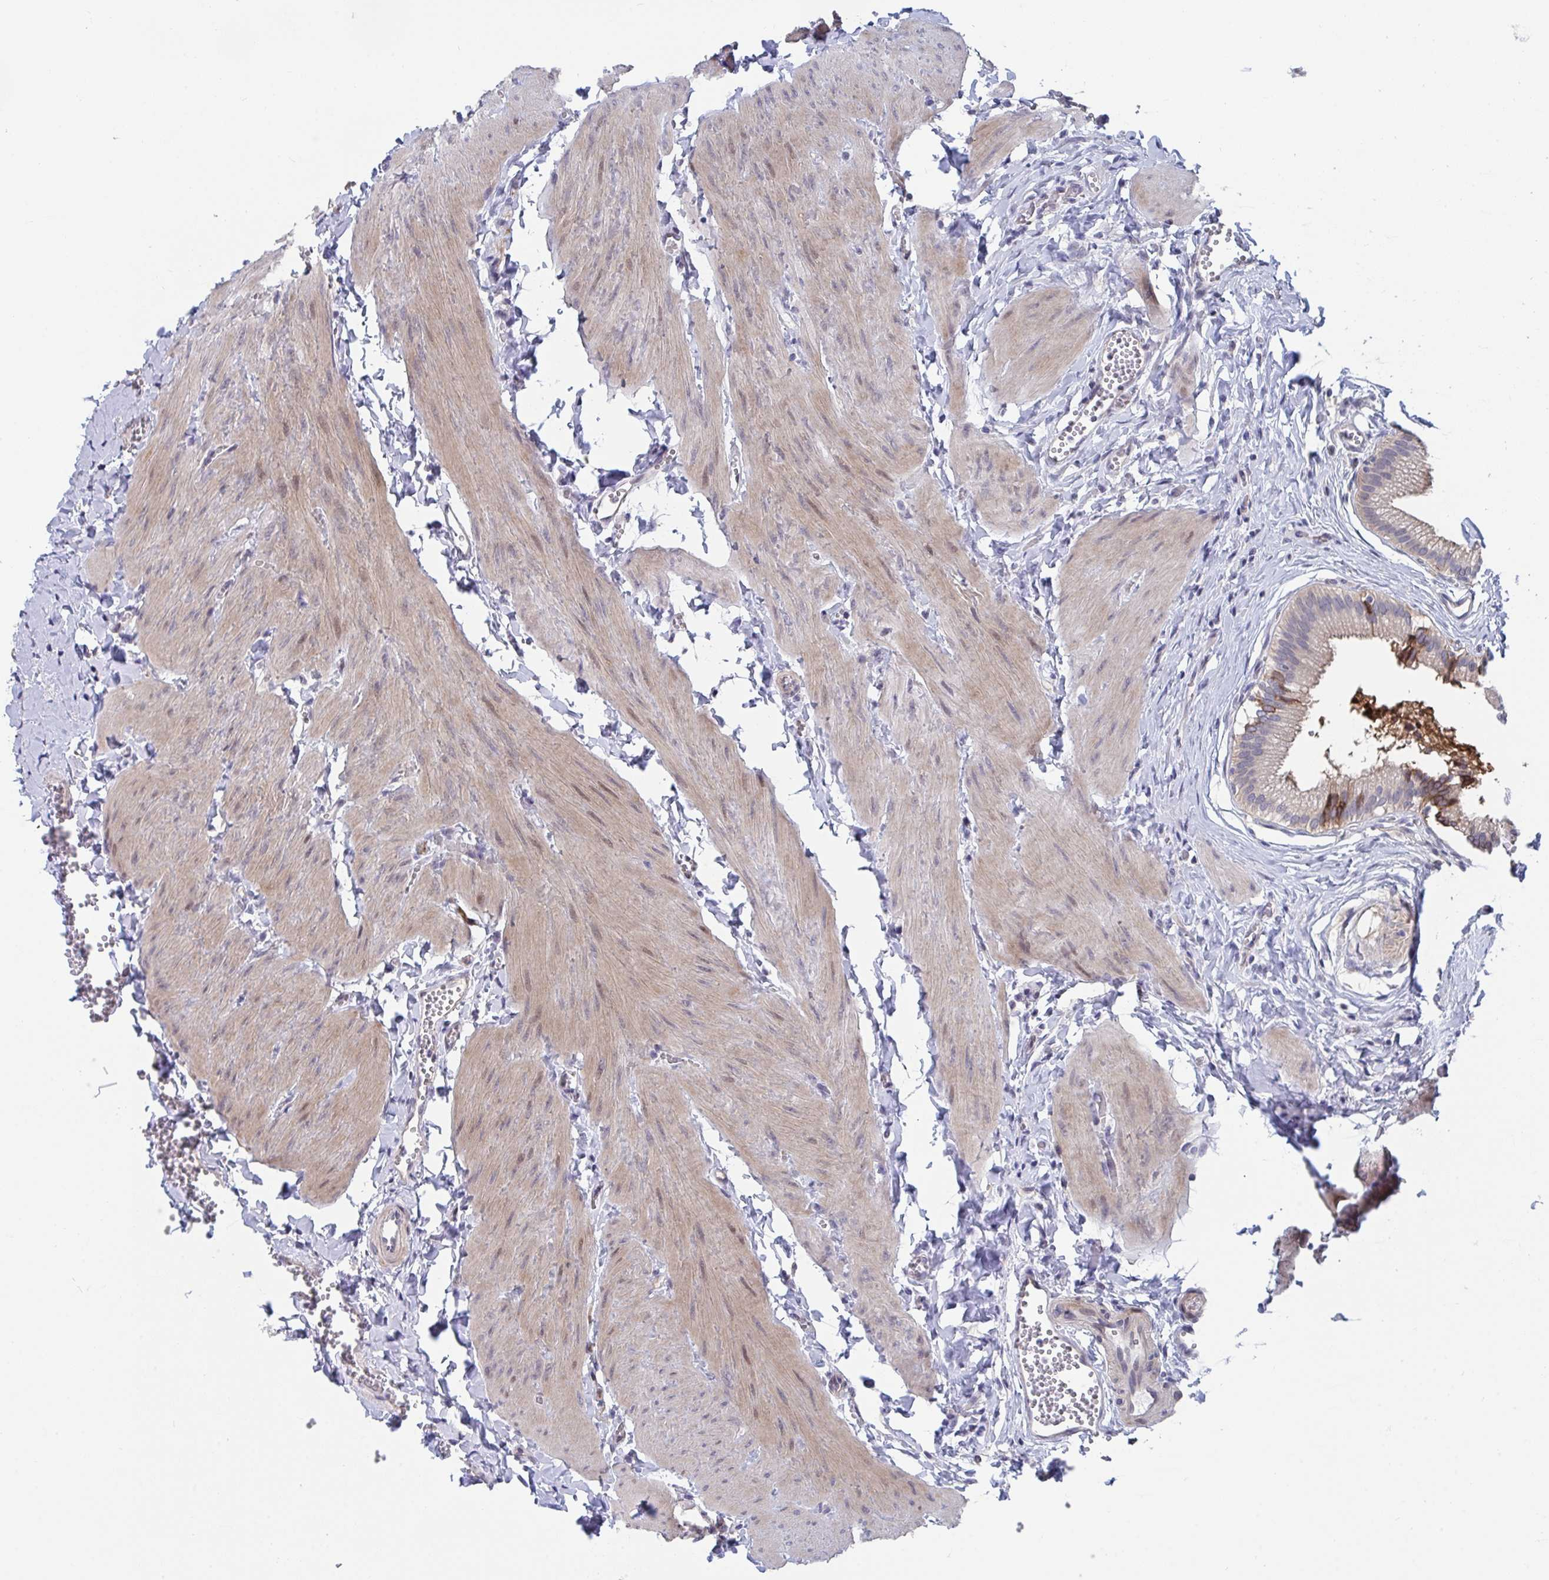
{"staining": {"intensity": "strong", "quantity": "<25%", "location": "cytoplasmic/membranous"}, "tissue": "gallbladder", "cell_type": "Glandular cells", "image_type": "normal", "snomed": [{"axis": "morphology", "description": "Normal tissue, NOS"}, {"axis": "topography", "description": "Gallbladder"}], "caption": "Glandular cells exhibit medium levels of strong cytoplasmic/membranous staining in approximately <25% of cells in unremarkable gallbladder.", "gene": "FAM156A", "patient": {"sex": "male", "age": 17}}